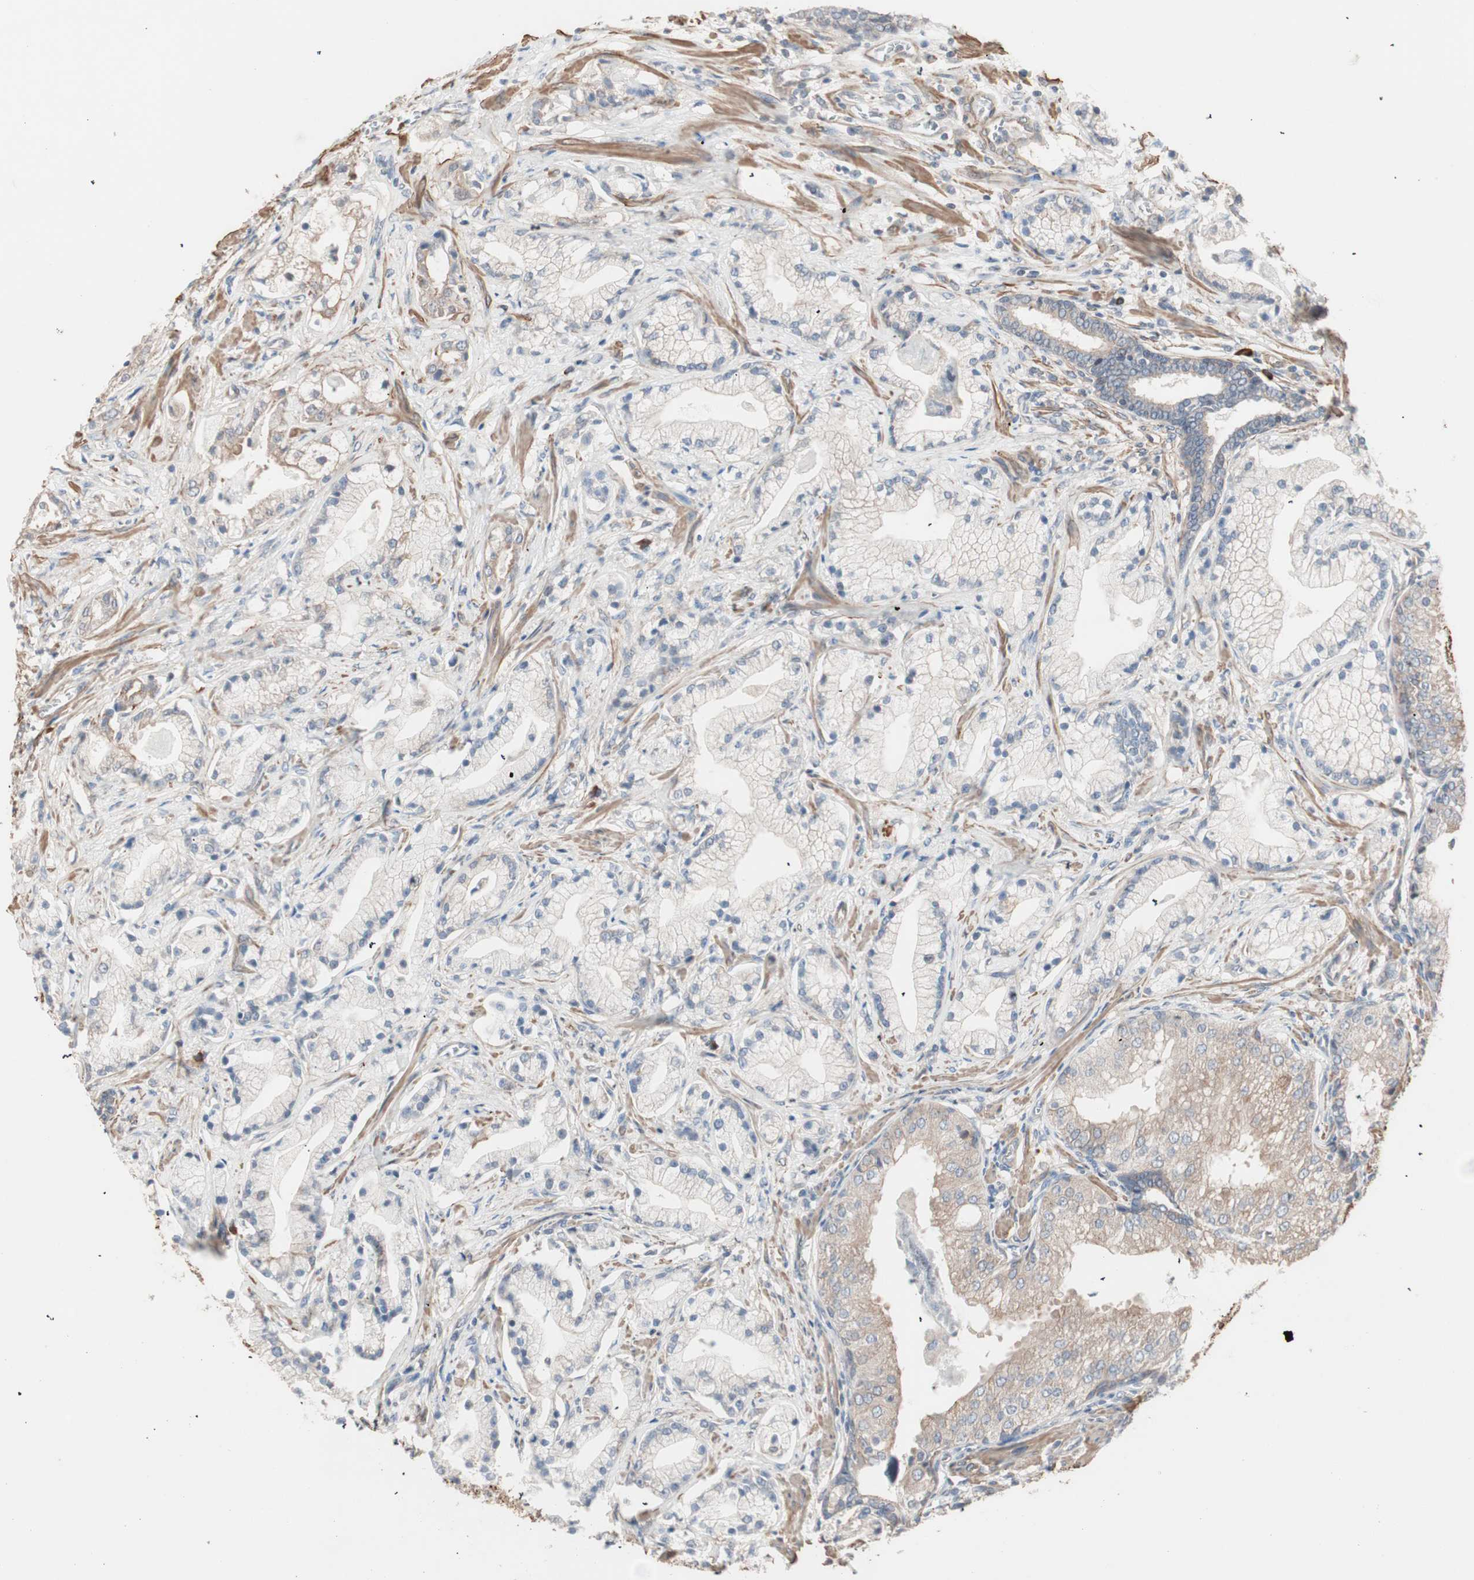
{"staining": {"intensity": "weak", "quantity": "<25%", "location": "cytoplasmic/membranous"}, "tissue": "prostate cancer", "cell_type": "Tumor cells", "image_type": "cancer", "snomed": [{"axis": "morphology", "description": "Adenocarcinoma, Low grade"}, {"axis": "topography", "description": "Prostate"}], "caption": "Human adenocarcinoma (low-grade) (prostate) stained for a protein using immunohistochemistry demonstrates no staining in tumor cells.", "gene": "ALG5", "patient": {"sex": "male", "age": 59}}